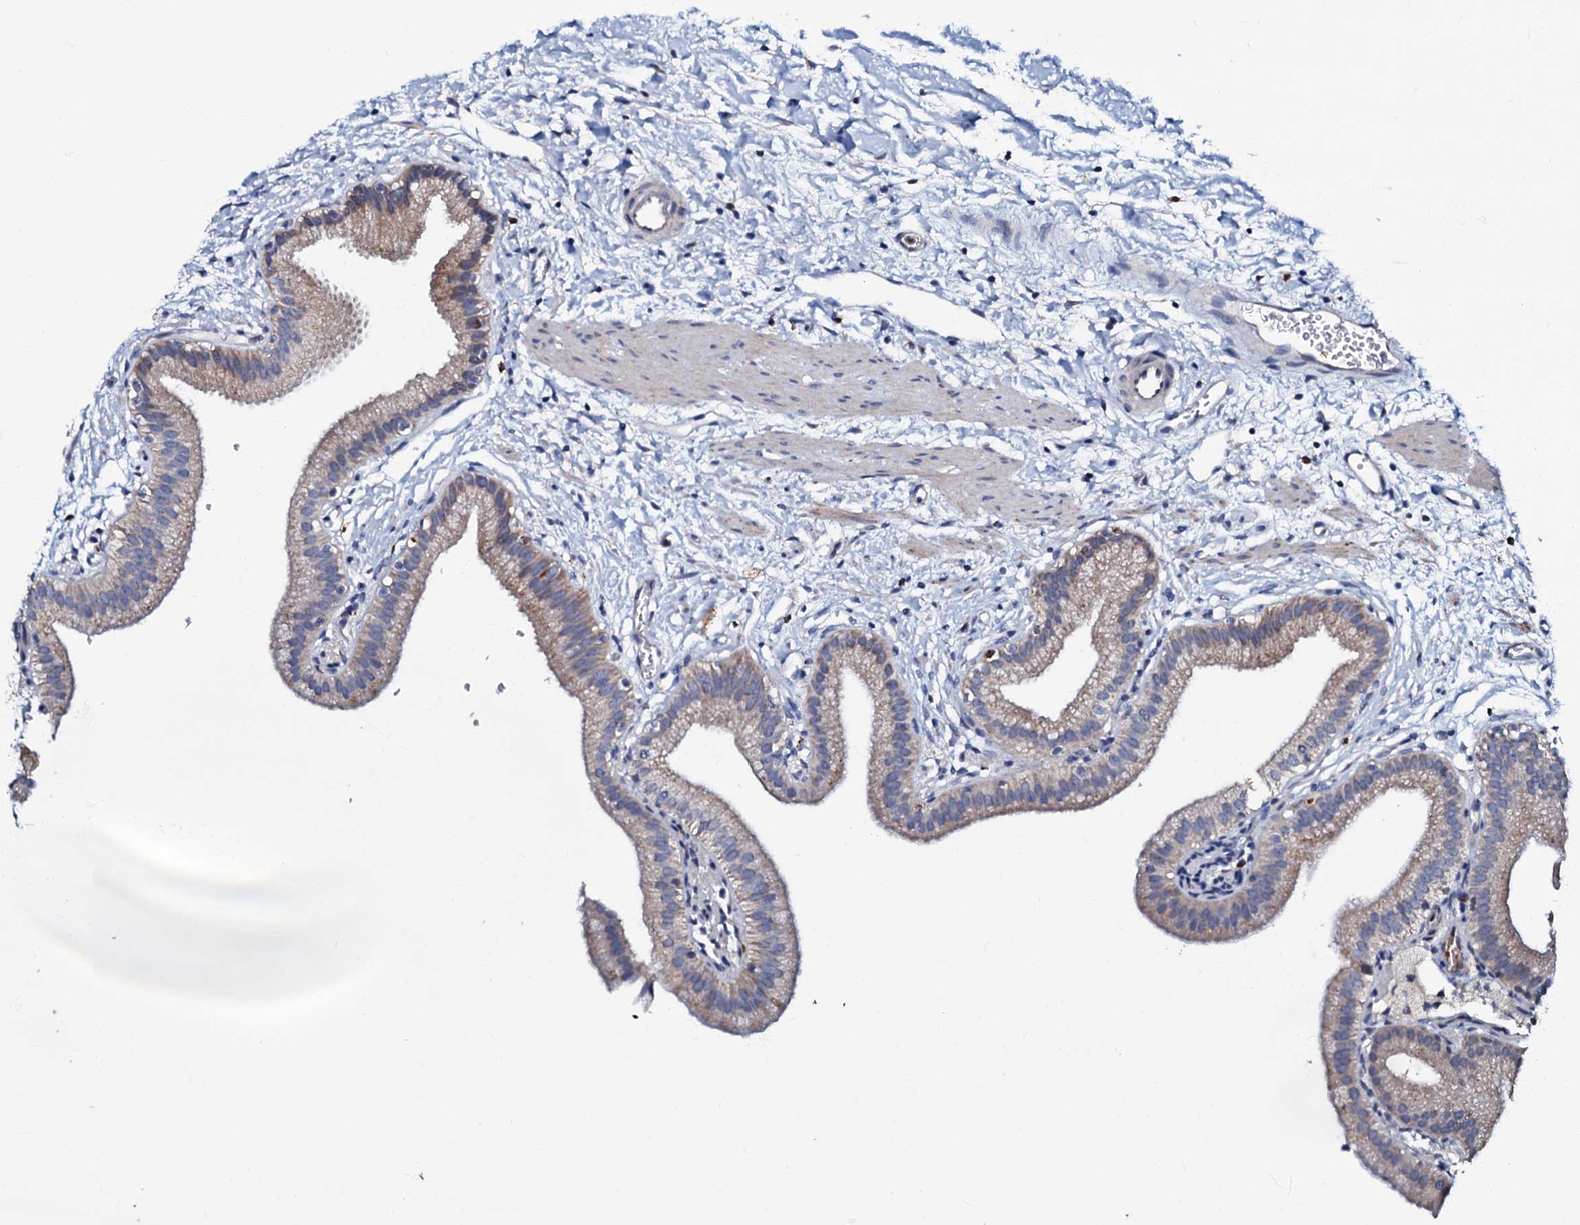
{"staining": {"intensity": "weak", "quantity": ">75%", "location": "cytoplasmic/membranous"}, "tissue": "gallbladder", "cell_type": "Glandular cells", "image_type": "normal", "snomed": [{"axis": "morphology", "description": "Normal tissue, NOS"}, {"axis": "topography", "description": "Gallbladder"}], "caption": "DAB (3,3'-diaminobenzidine) immunohistochemical staining of benign human gallbladder reveals weak cytoplasmic/membranous protein expression in approximately >75% of glandular cells.", "gene": "CPNE2", "patient": {"sex": "male", "age": 55}}